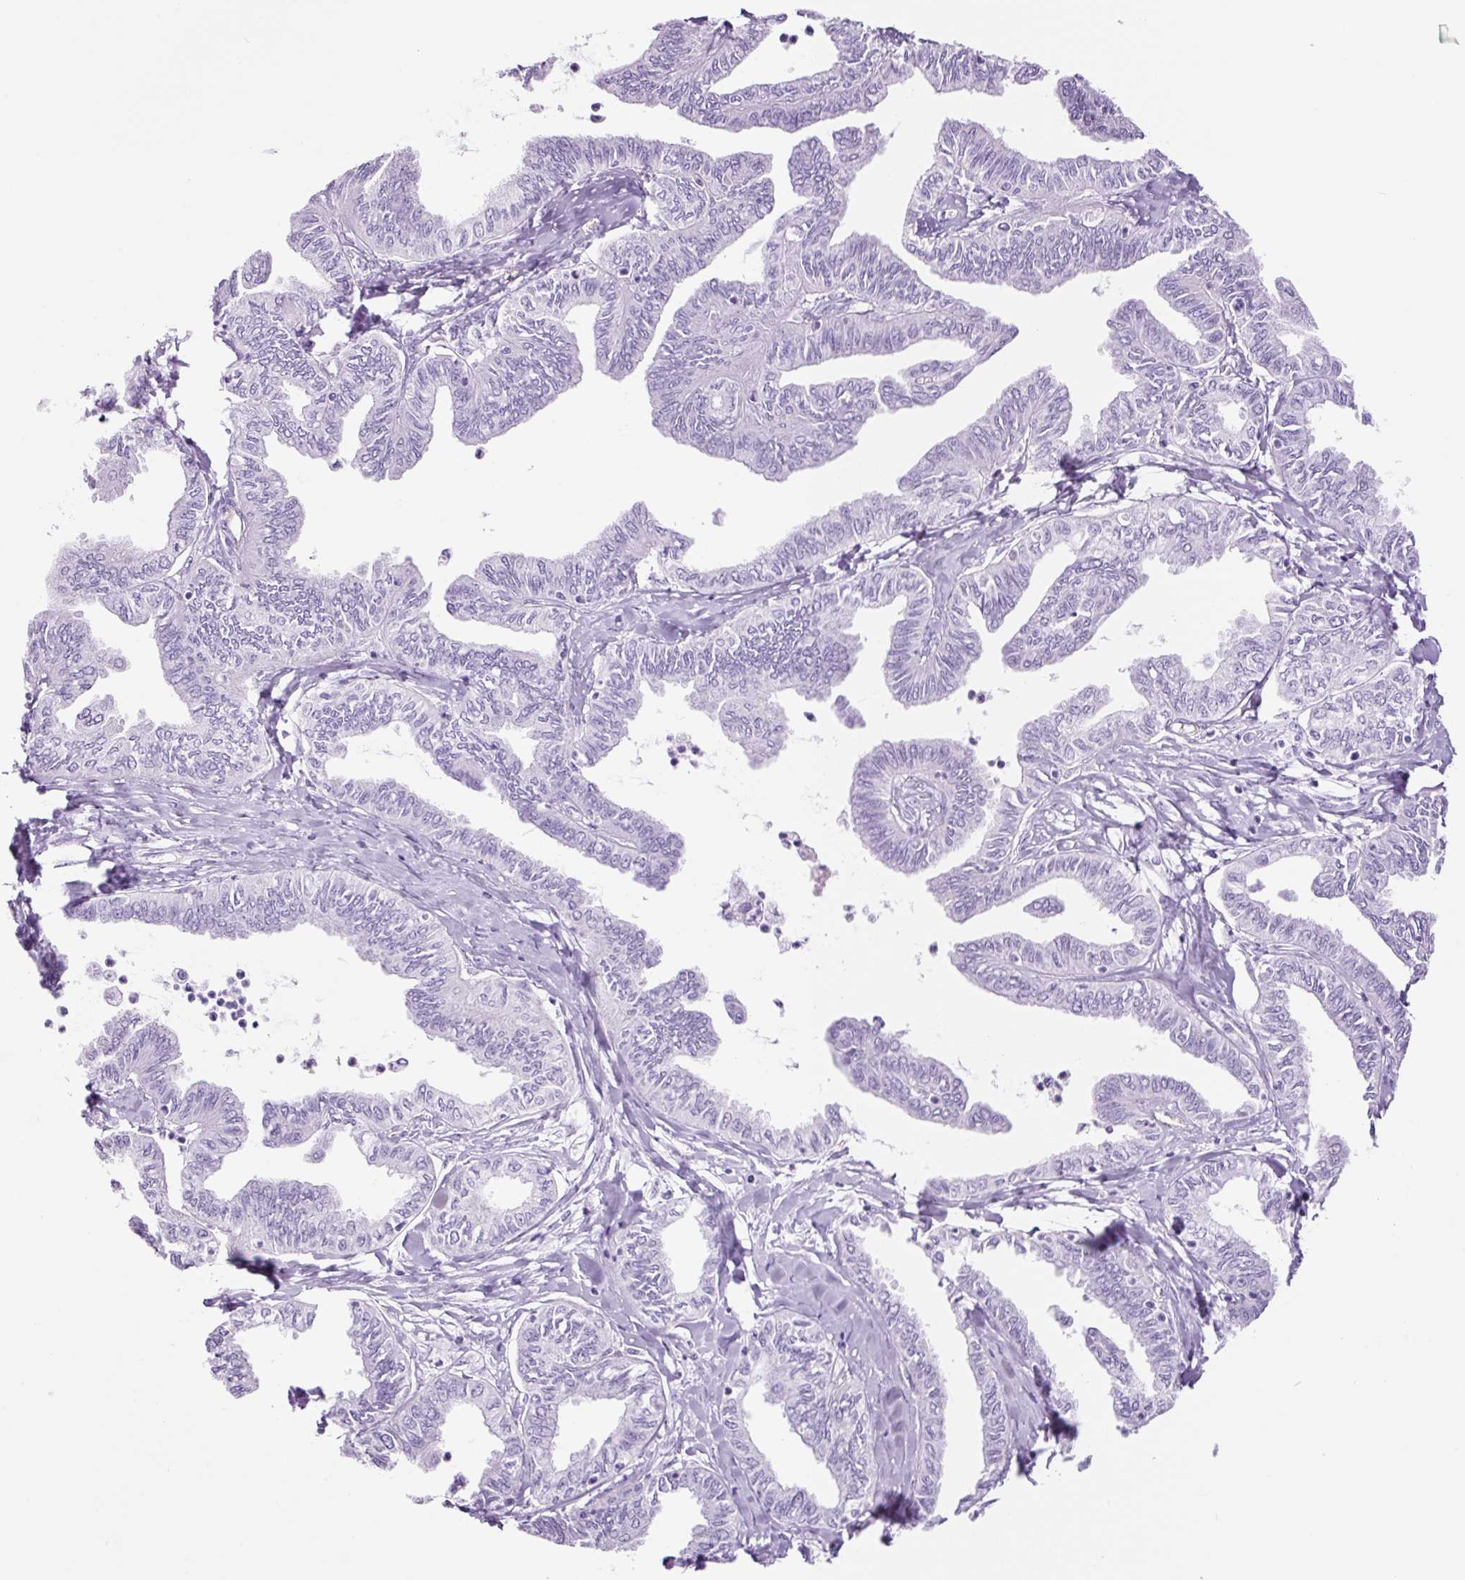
{"staining": {"intensity": "negative", "quantity": "none", "location": "none"}, "tissue": "ovarian cancer", "cell_type": "Tumor cells", "image_type": "cancer", "snomed": [{"axis": "morphology", "description": "Carcinoma, endometroid"}, {"axis": "topography", "description": "Ovary"}], "caption": "DAB (3,3'-diaminobenzidine) immunohistochemical staining of human endometroid carcinoma (ovarian) demonstrates no significant staining in tumor cells.", "gene": "ADSS1", "patient": {"sex": "female", "age": 70}}